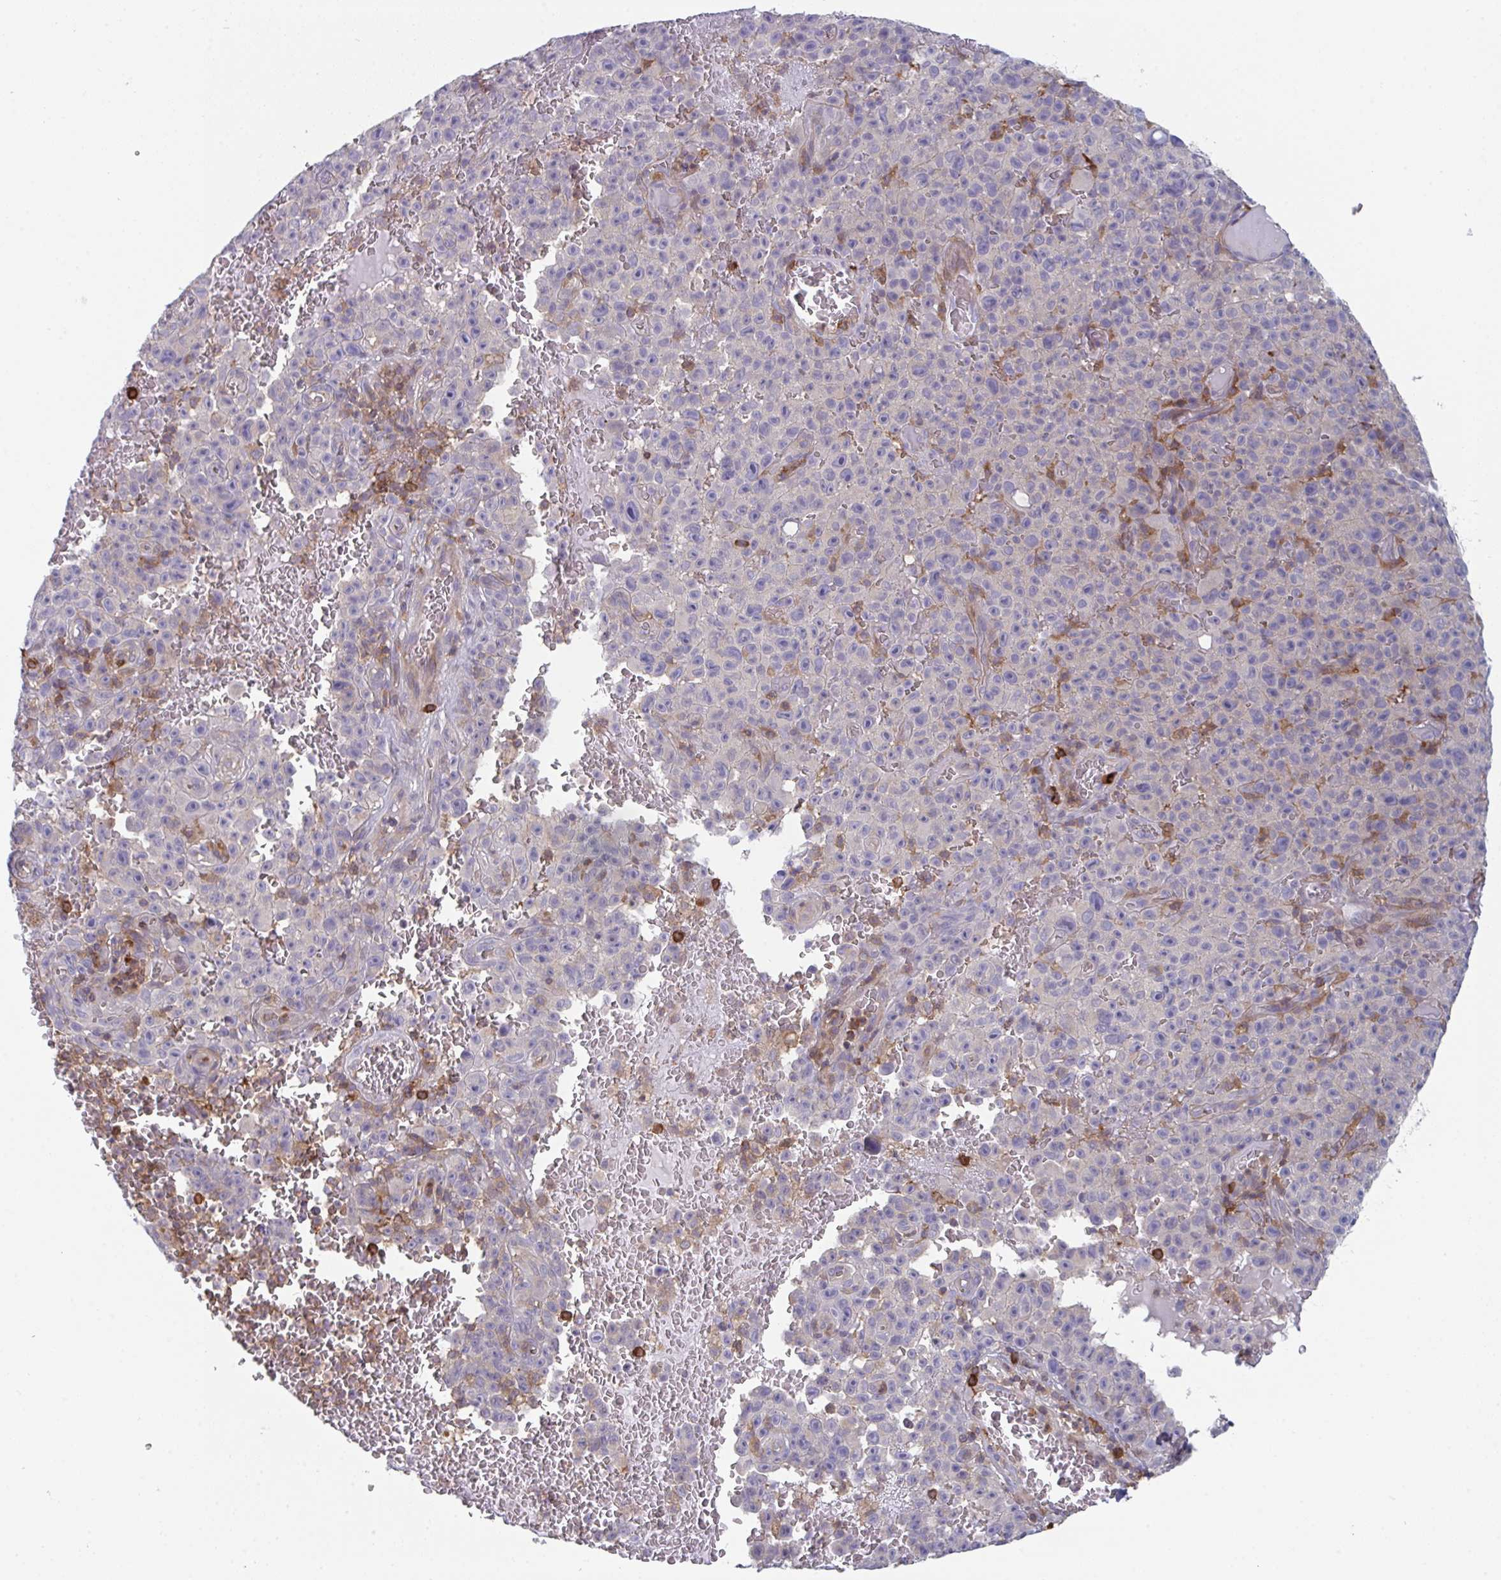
{"staining": {"intensity": "negative", "quantity": "none", "location": "none"}, "tissue": "melanoma", "cell_type": "Tumor cells", "image_type": "cancer", "snomed": [{"axis": "morphology", "description": "Malignant melanoma, NOS"}, {"axis": "topography", "description": "Skin"}], "caption": "A photomicrograph of malignant melanoma stained for a protein demonstrates no brown staining in tumor cells. The staining is performed using DAB (3,3'-diaminobenzidine) brown chromogen with nuclei counter-stained in using hematoxylin.", "gene": "DISP2", "patient": {"sex": "female", "age": 82}}